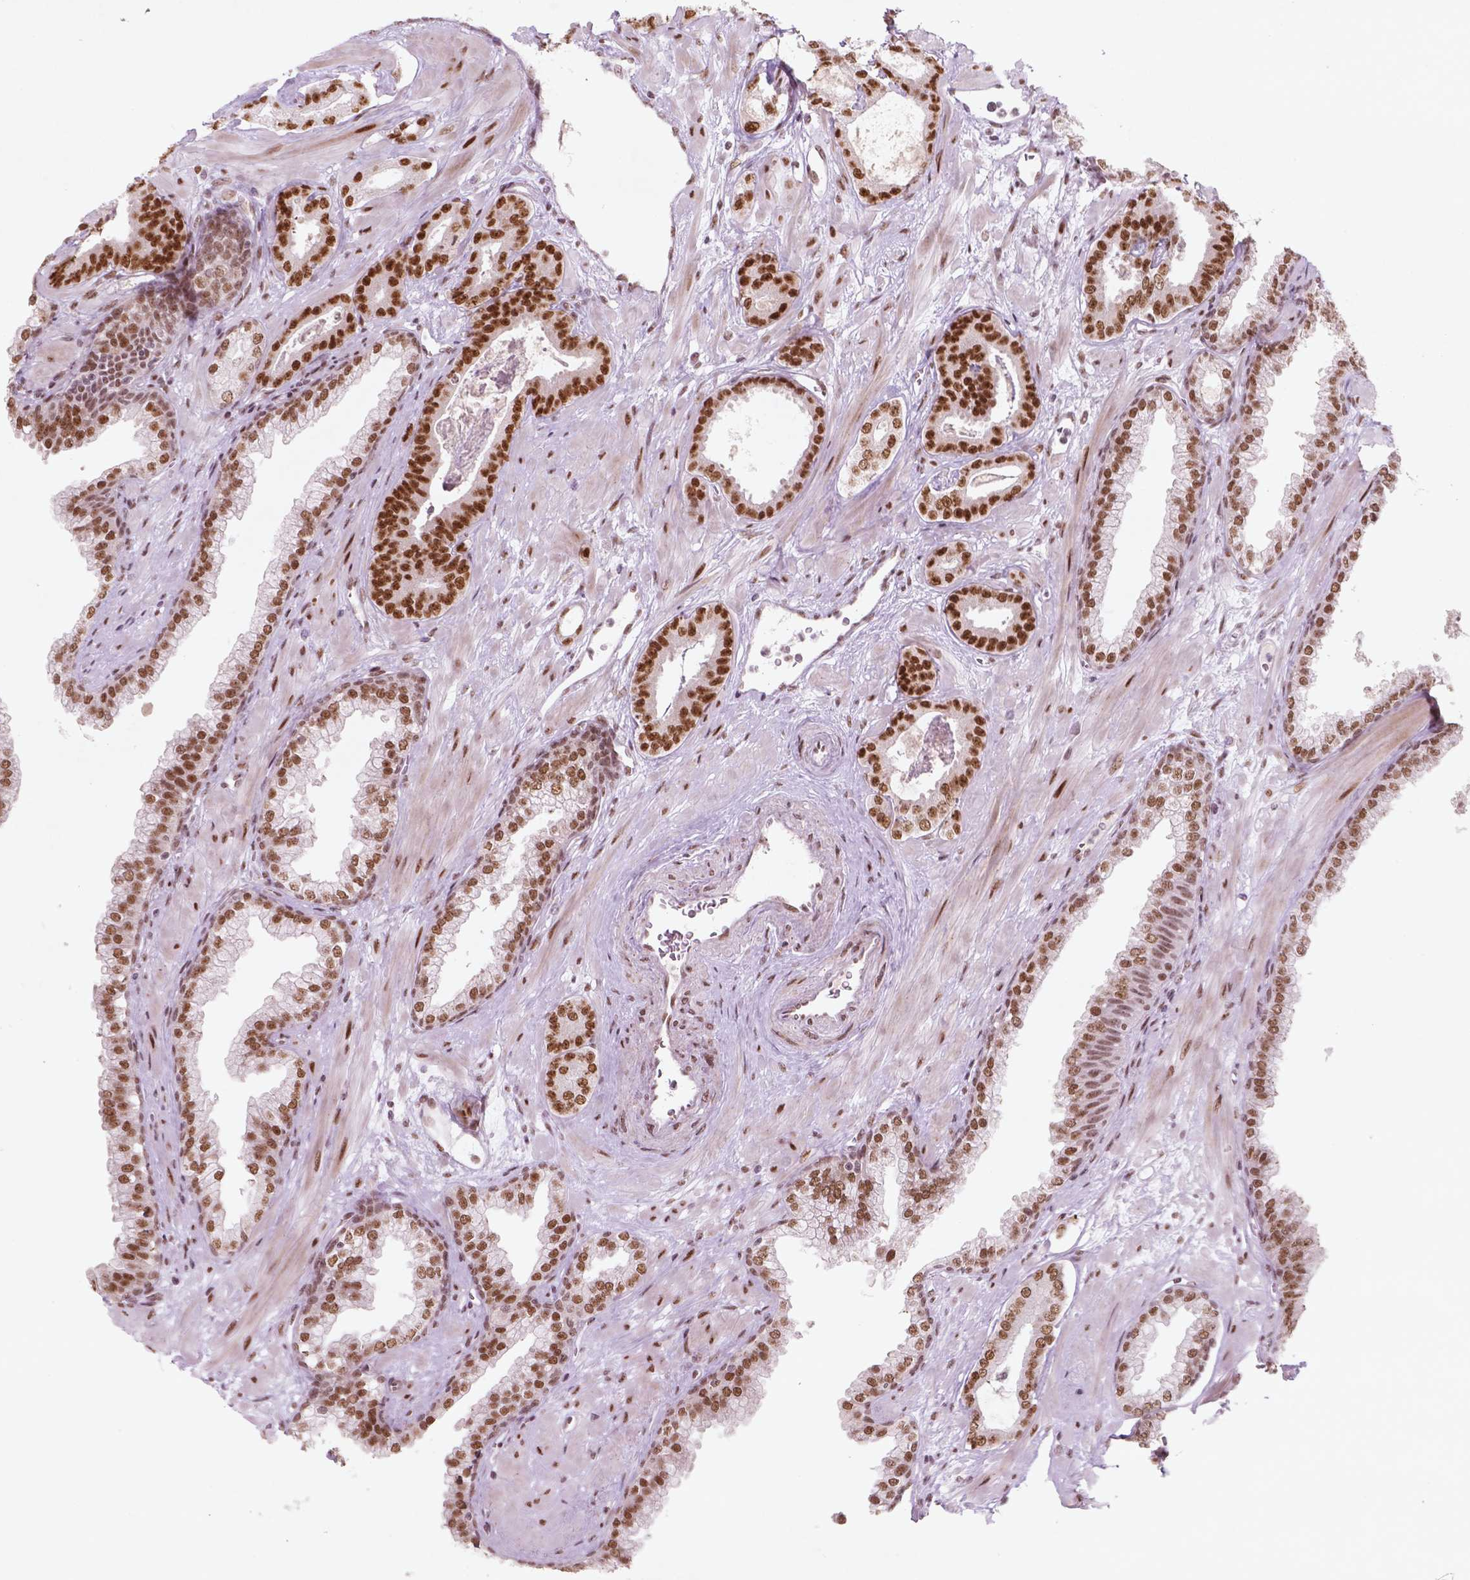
{"staining": {"intensity": "strong", "quantity": ">75%", "location": "nuclear"}, "tissue": "prostate cancer", "cell_type": "Tumor cells", "image_type": "cancer", "snomed": [{"axis": "morphology", "description": "Adenocarcinoma, Low grade"}, {"axis": "topography", "description": "Prostate"}], "caption": "Strong nuclear protein staining is present in about >75% of tumor cells in adenocarcinoma (low-grade) (prostate). (Stains: DAB in brown, nuclei in blue, Microscopy: brightfield microscopy at high magnification).", "gene": "HMG20B", "patient": {"sex": "male", "age": 61}}